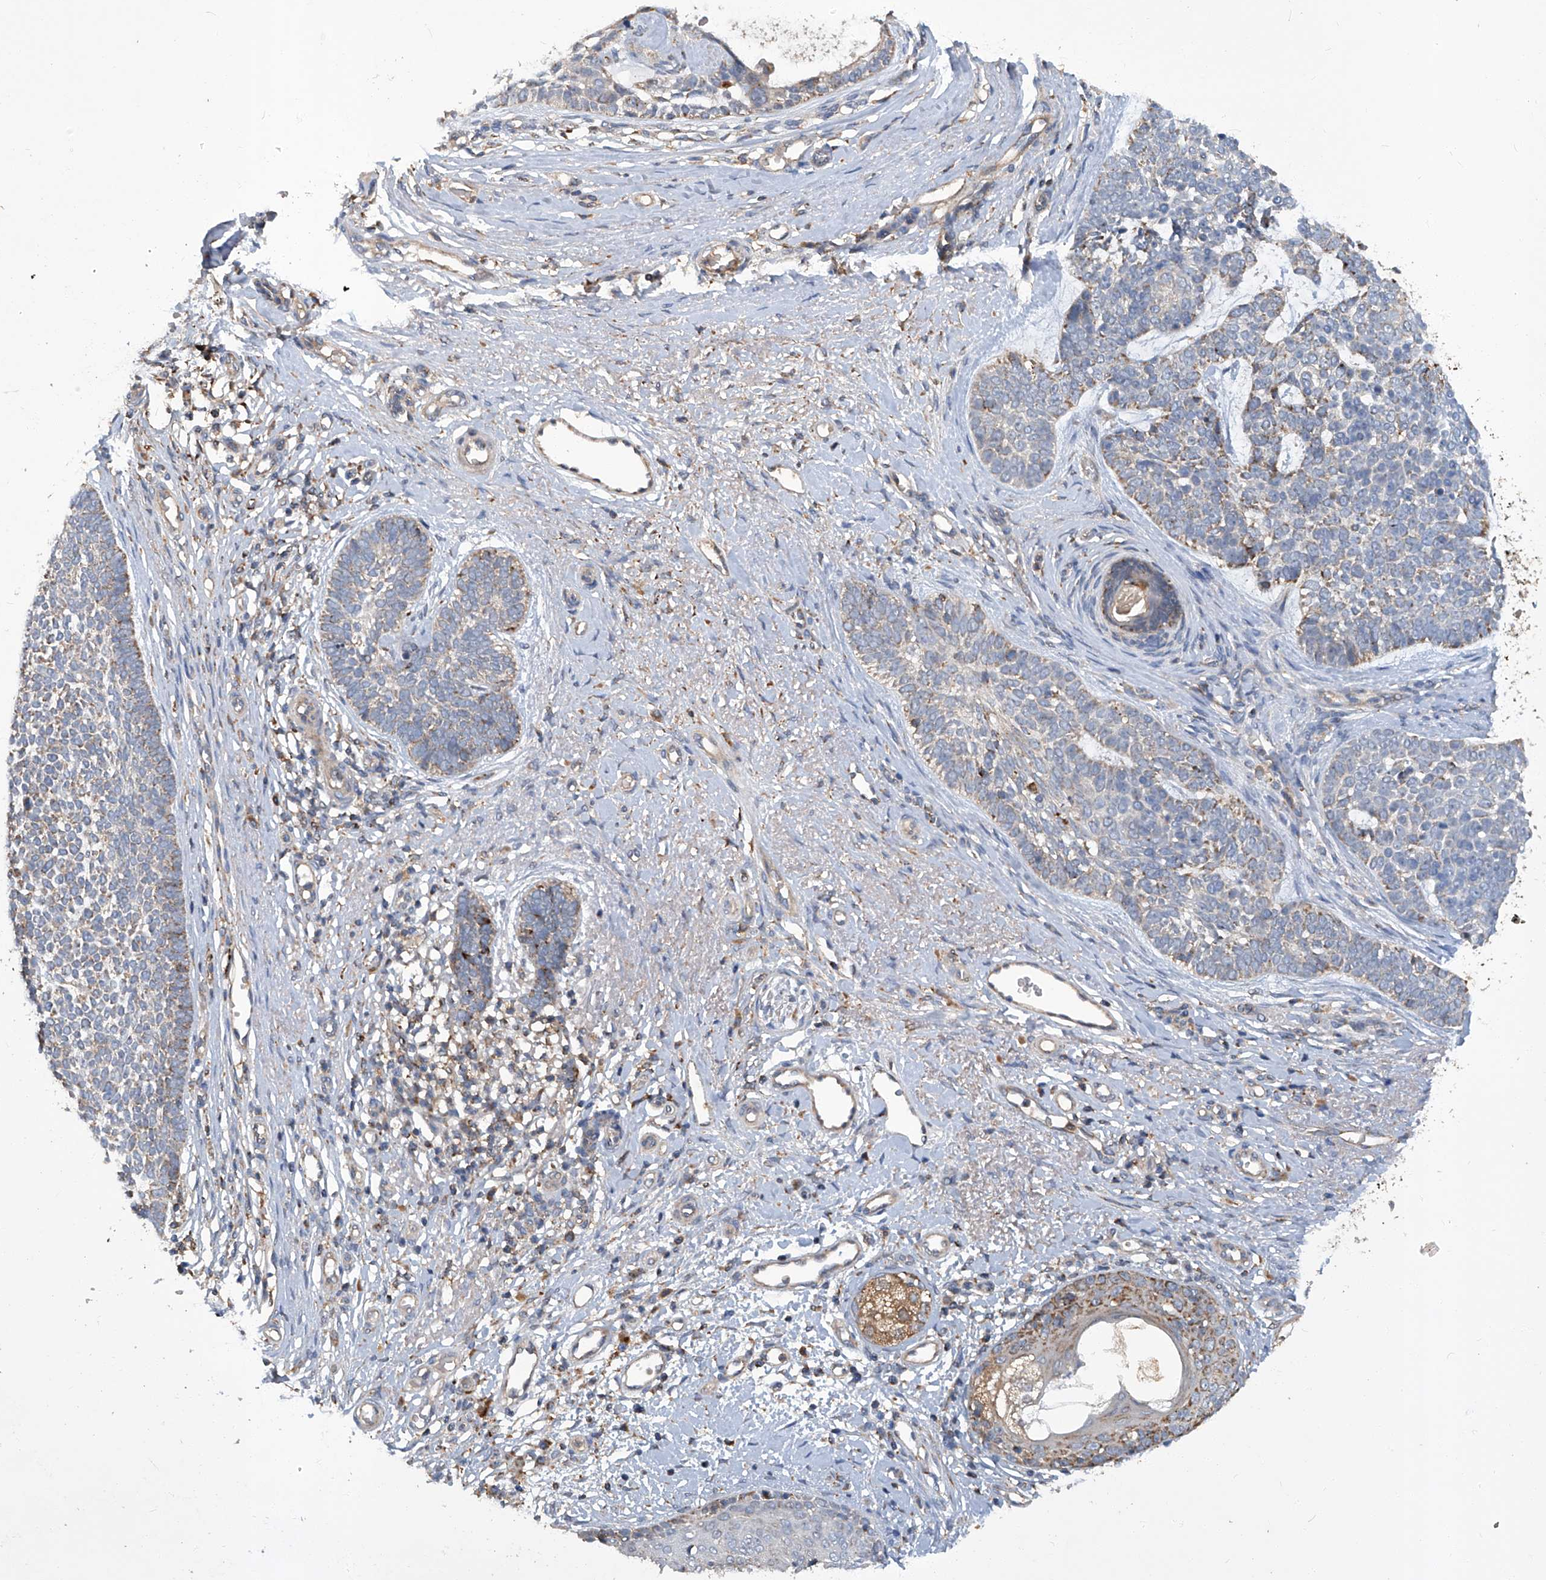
{"staining": {"intensity": "moderate", "quantity": "<25%", "location": "cytoplasmic/membranous"}, "tissue": "skin cancer", "cell_type": "Tumor cells", "image_type": "cancer", "snomed": [{"axis": "morphology", "description": "Basal cell carcinoma"}, {"axis": "topography", "description": "Skin"}], "caption": "A high-resolution histopathology image shows immunohistochemistry staining of skin basal cell carcinoma, which demonstrates moderate cytoplasmic/membranous staining in approximately <25% of tumor cells.", "gene": "TNFRSF13B", "patient": {"sex": "female", "age": 81}}